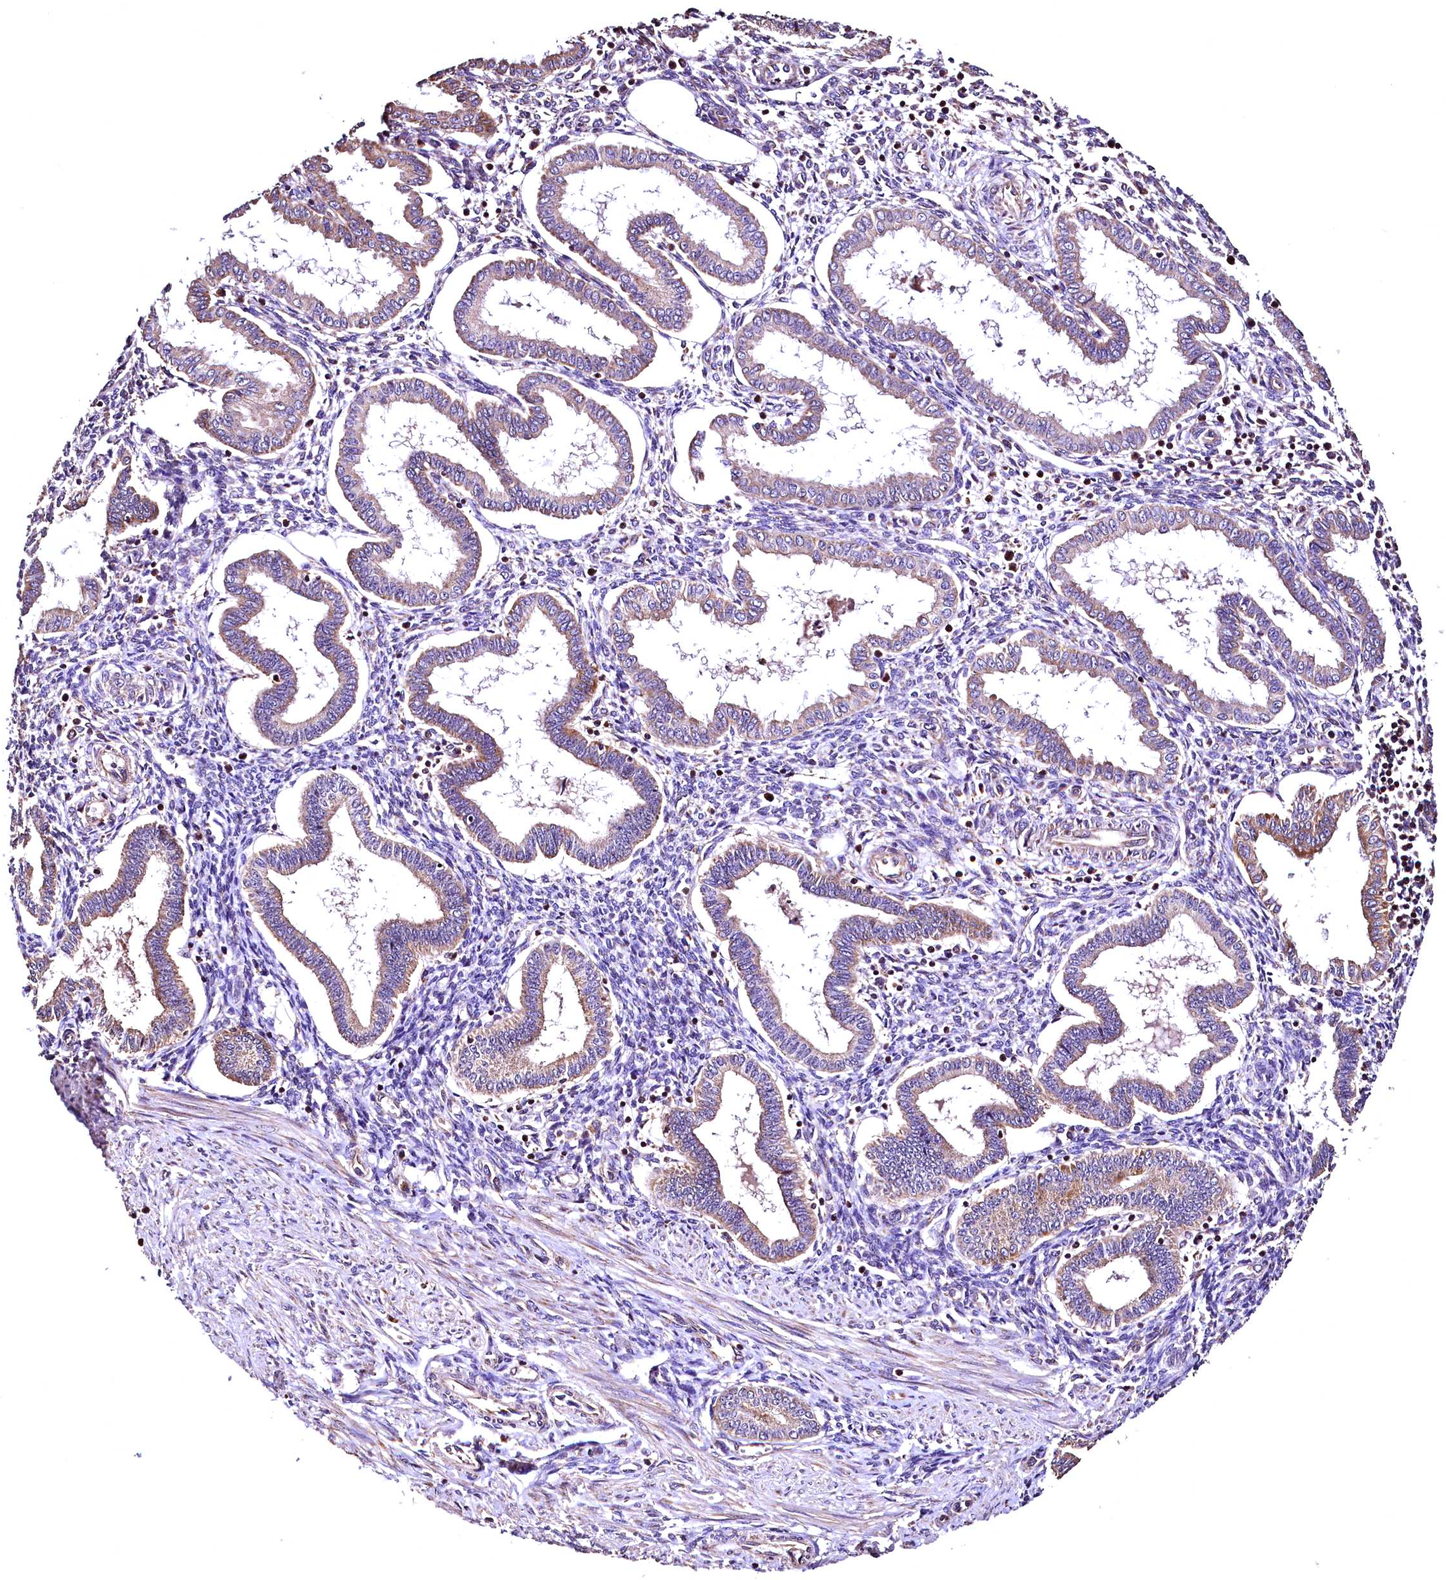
{"staining": {"intensity": "moderate", "quantity": "25%-75%", "location": "cytoplasmic/membranous"}, "tissue": "endometrium", "cell_type": "Cells in endometrial stroma", "image_type": "normal", "snomed": [{"axis": "morphology", "description": "Normal tissue, NOS"}, {"axis": "topography", "description": "Endometrium"}], "caption": "Immunohistochemistry (IHC) (DAB) staining of normal endometrium demonstrates moderate cytoplasmic/membranous protein expression in about 25%-75% of cells in endometrial stroma.", "gene": "LRSAM1", "patient": {"sex": "female", "age": 24}}